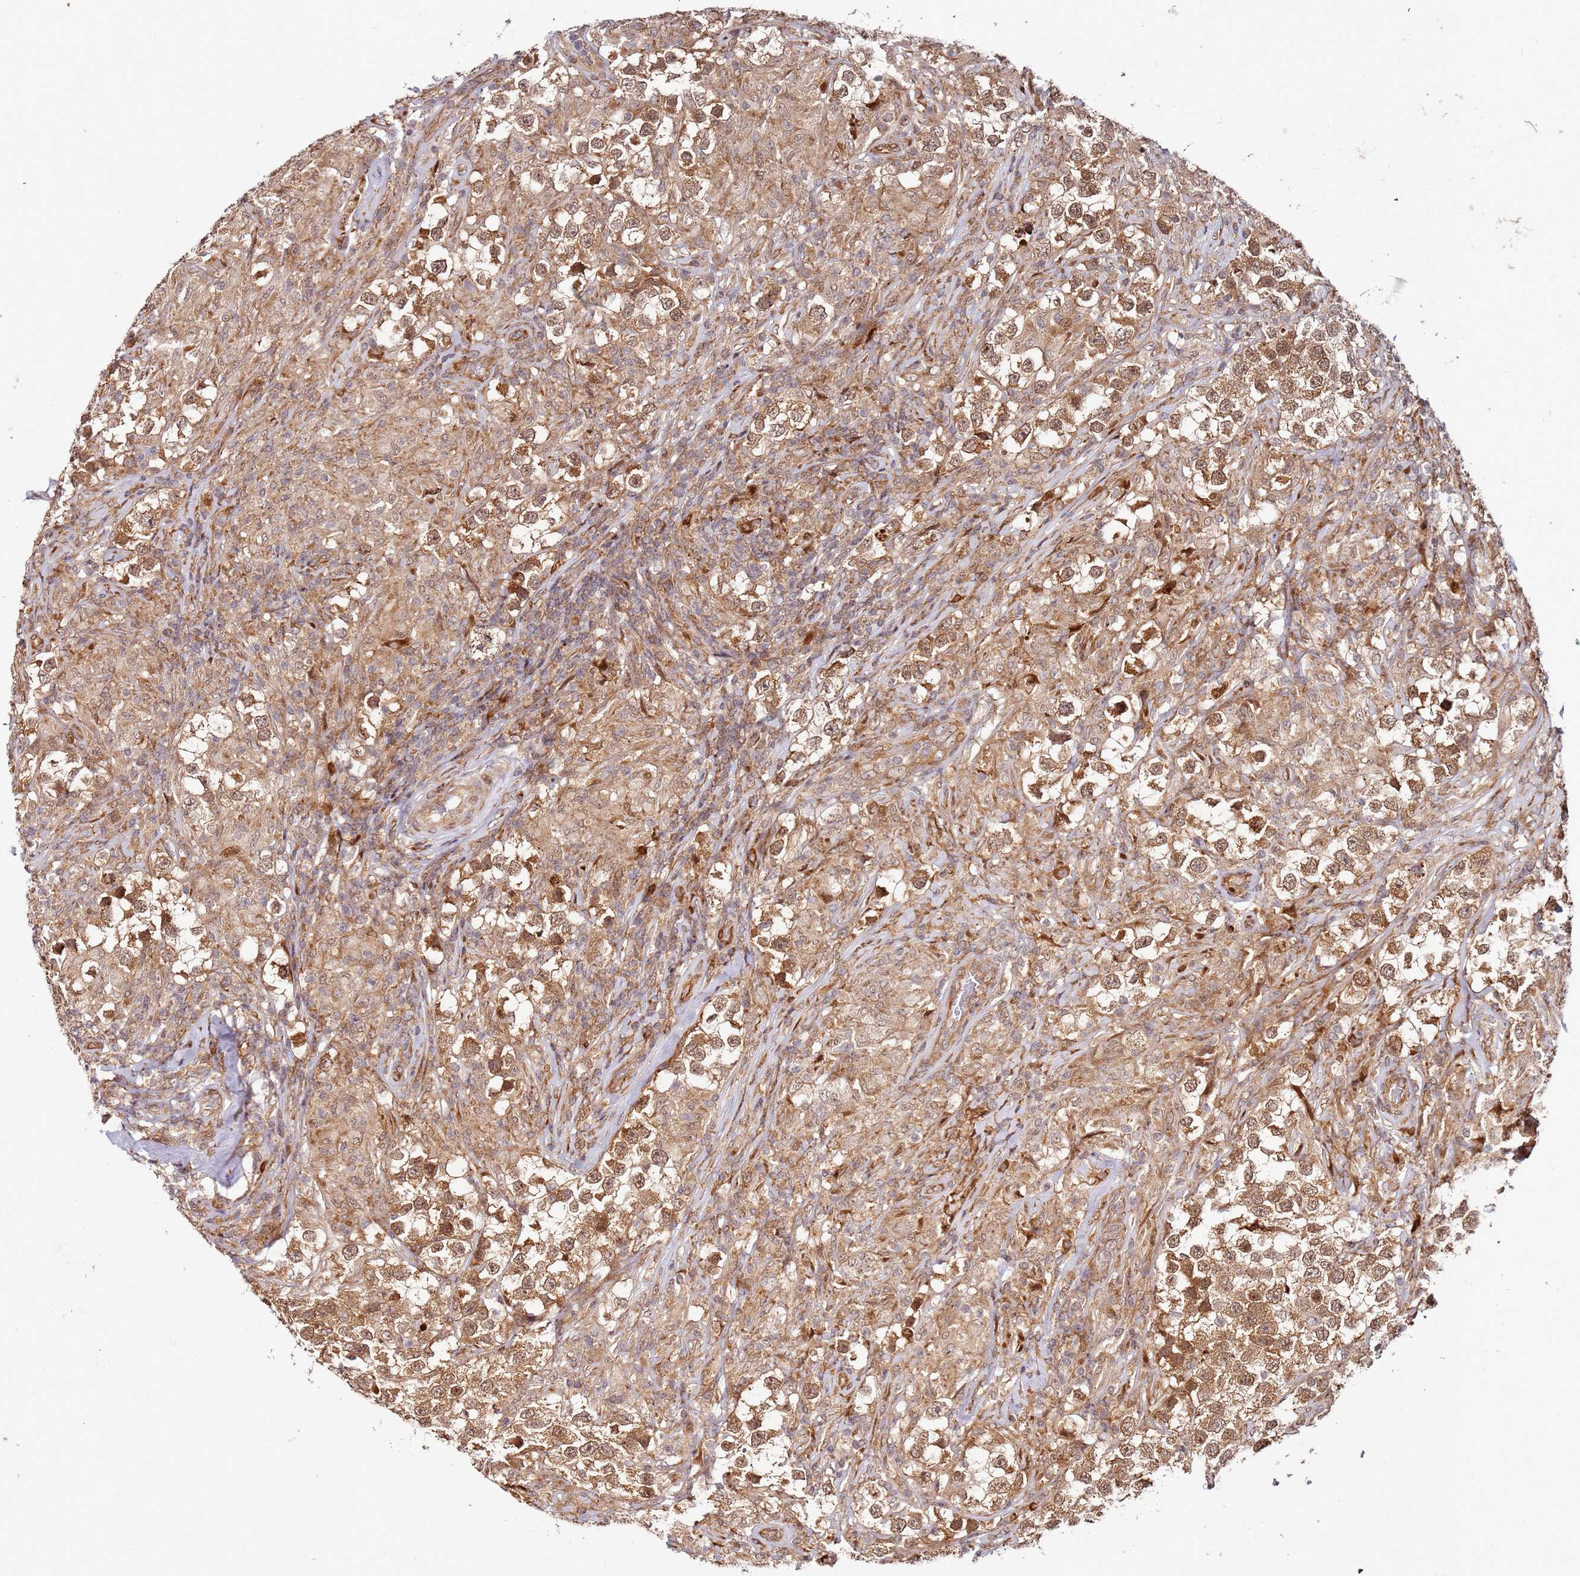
{"staining": {"intensity": "moderate", "quantity": ">75%", "location": "cytoplasmic/membranous,nuclear"}, "tissue": "testis cancer", "cell_type": "Tumor cells", "image_type": "cancer", "snomed": [{"axis": "morphology", "description": "Seminoma, NOS"}, {"axis": "topography", "description": "Testis"}], "caption": "A brown stain highlights moderate cytoplasmic/membranous and nuclear positivity of a protein in testis cancer (seminoma) tumor cells.", "gene": "RPS3A", "patient": {"sex": "male", "age": 46}}